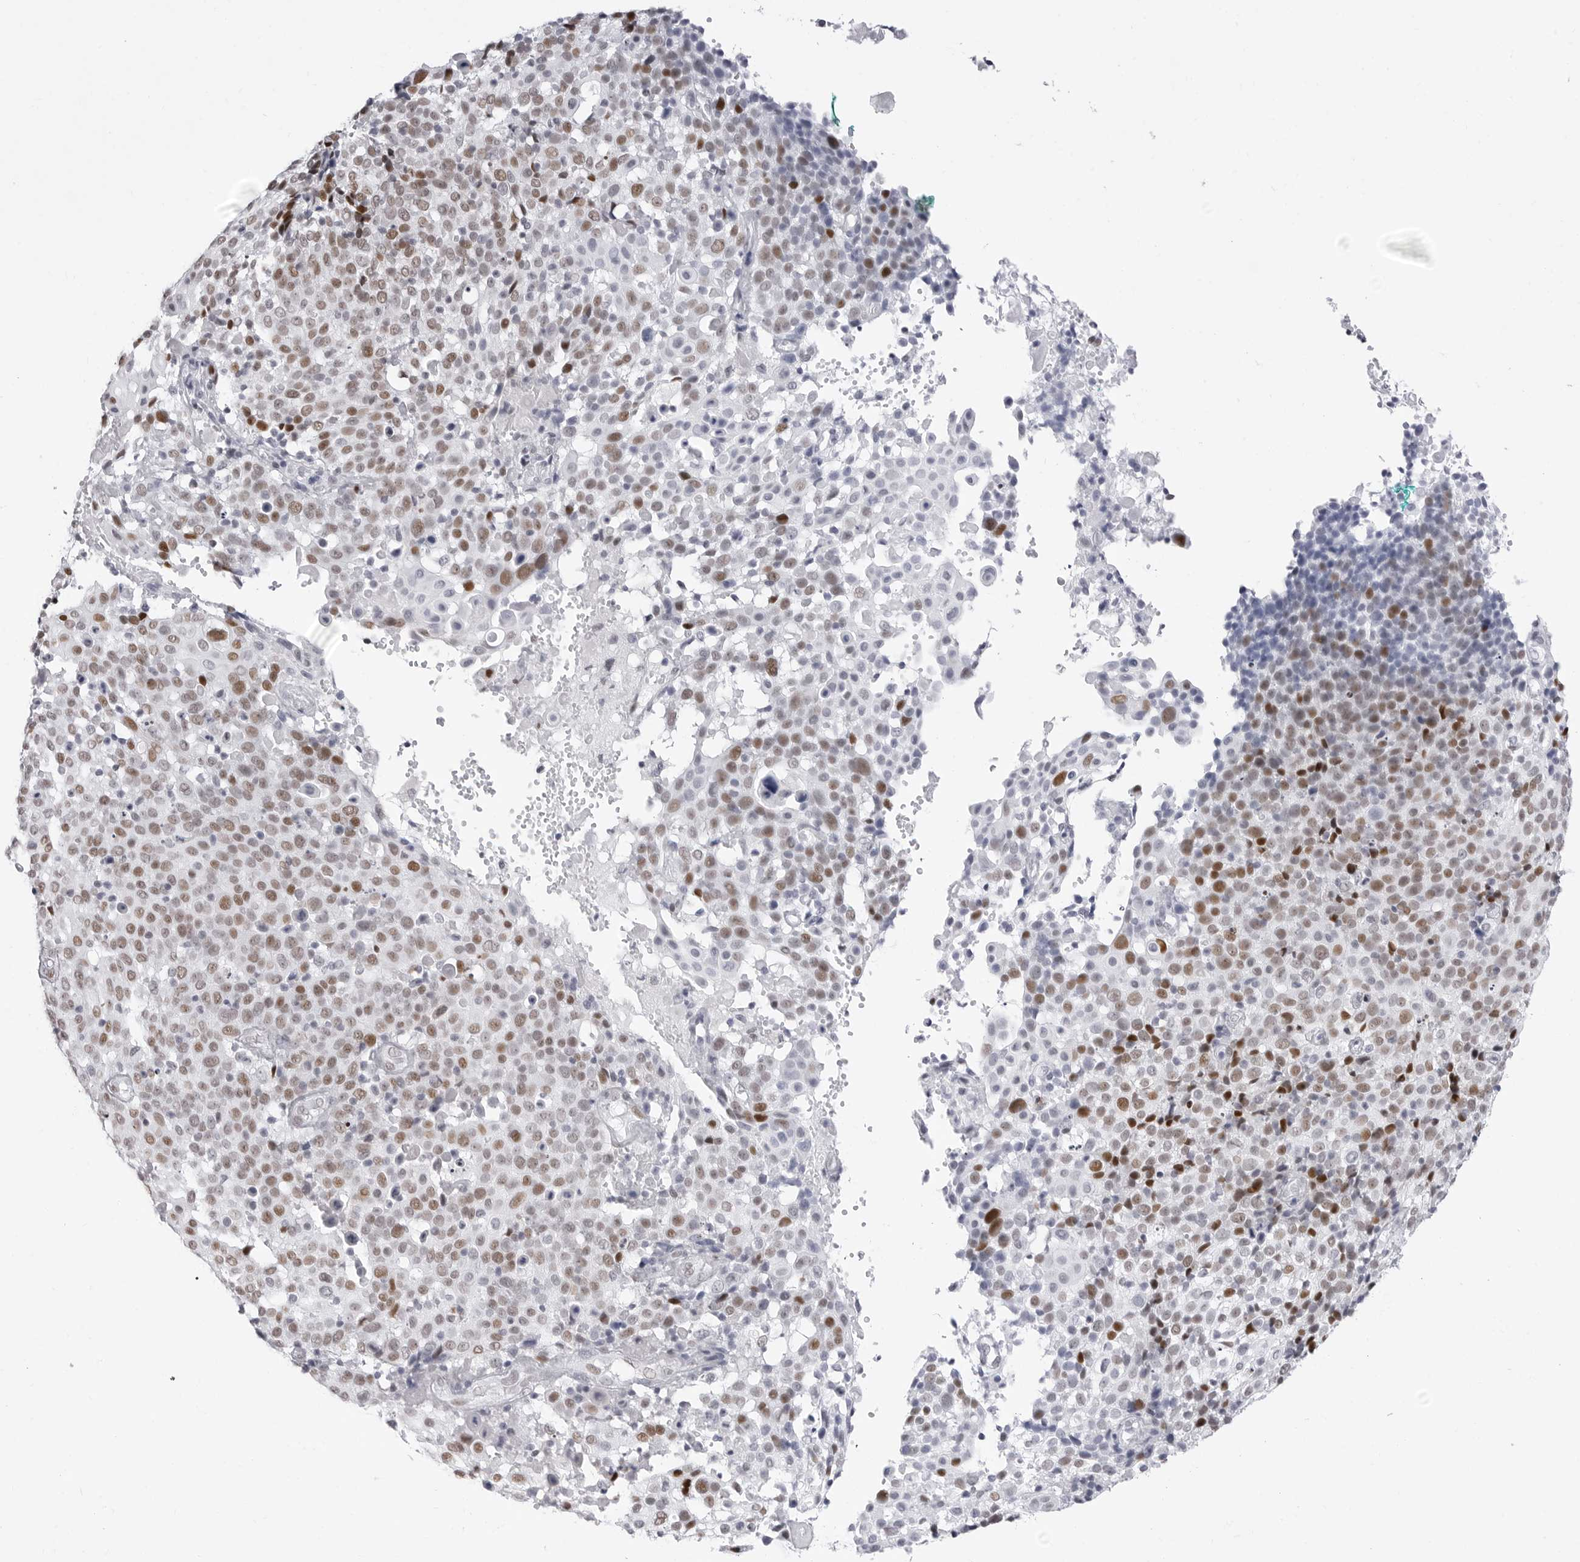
{"staining": {"intensity": "moderate", "quantity": ">75%", "location": "nuclear"}, "tissue": "cervical cancer", "cell_type": "Tumor cells", "image_type": "cancer", "snomed": [{"axis": "morphology", "description": "Squamous cell carcinoma, NOS"}, {"axis": "topography", "description": "Cervix"}], "caption": "A micrograph of human squamous cell carcinoma (cervical) stained for a protein reveals moderate nuclear brown staining in tumor cells. The protein of interest is shown in brown color, while the nuclei are stained blue.", "gene": "NASP", "patient": {"sex": "female", "age": 74}}